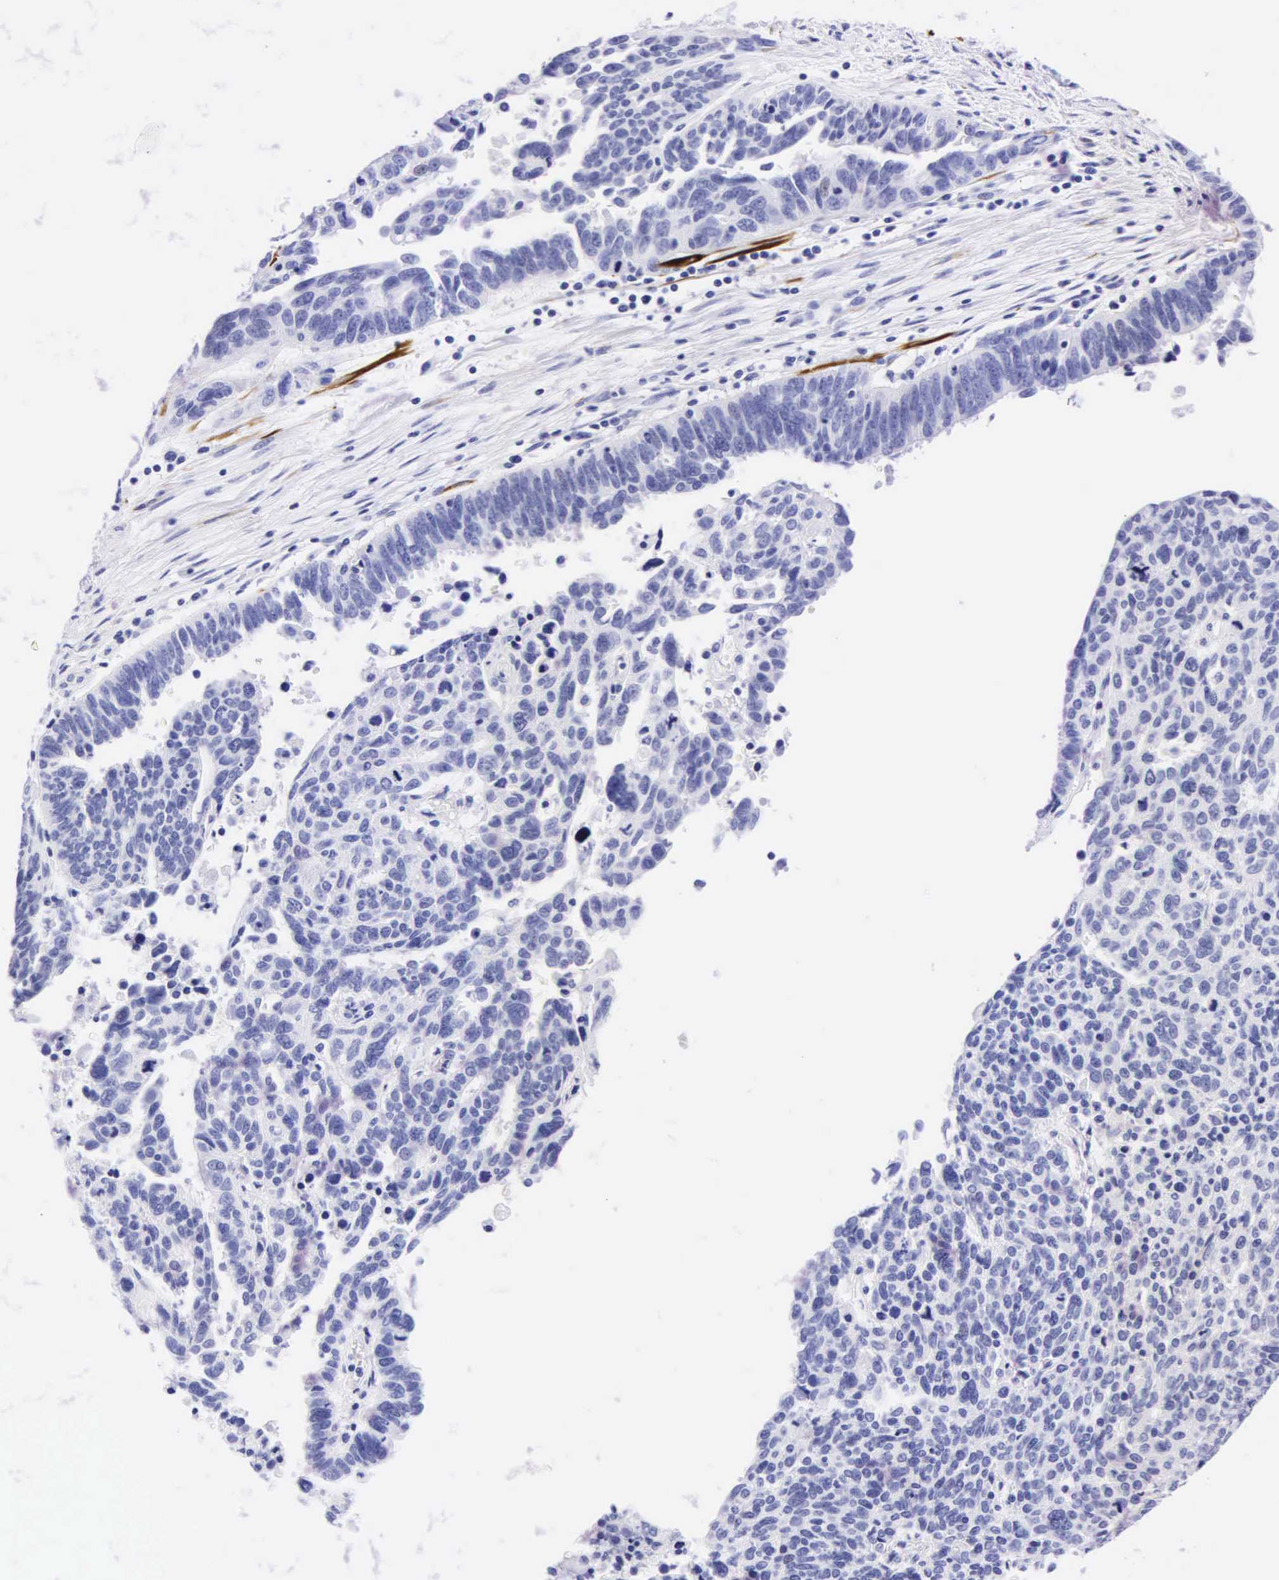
{"staining": {"intensity": "negative", "quantity": "none", "location": "none"}, "tissue": "ovarian cancer", "cell_type": "Tumor cells", "image_type": "cancer", "snomed": [{"axis": "morphology", "description": "Carcinoma, endometroid"}, {"axis": "morphology", "description": "Cystadenocarcinoma, serous, NOS"}, {"axis": "topography", "description": "Ovary"}], "caption": "Immunohistochemistry (IHC) photomicrograph of neoplastic tissue: serous cystadenocarcinoma (ovarian) stained with DAB (3,3'-diaminobenzidine) exhibits no significant protein expression in tumor cells.", "gene": "DES", "patient": {"sex": "female", "age": 45}}